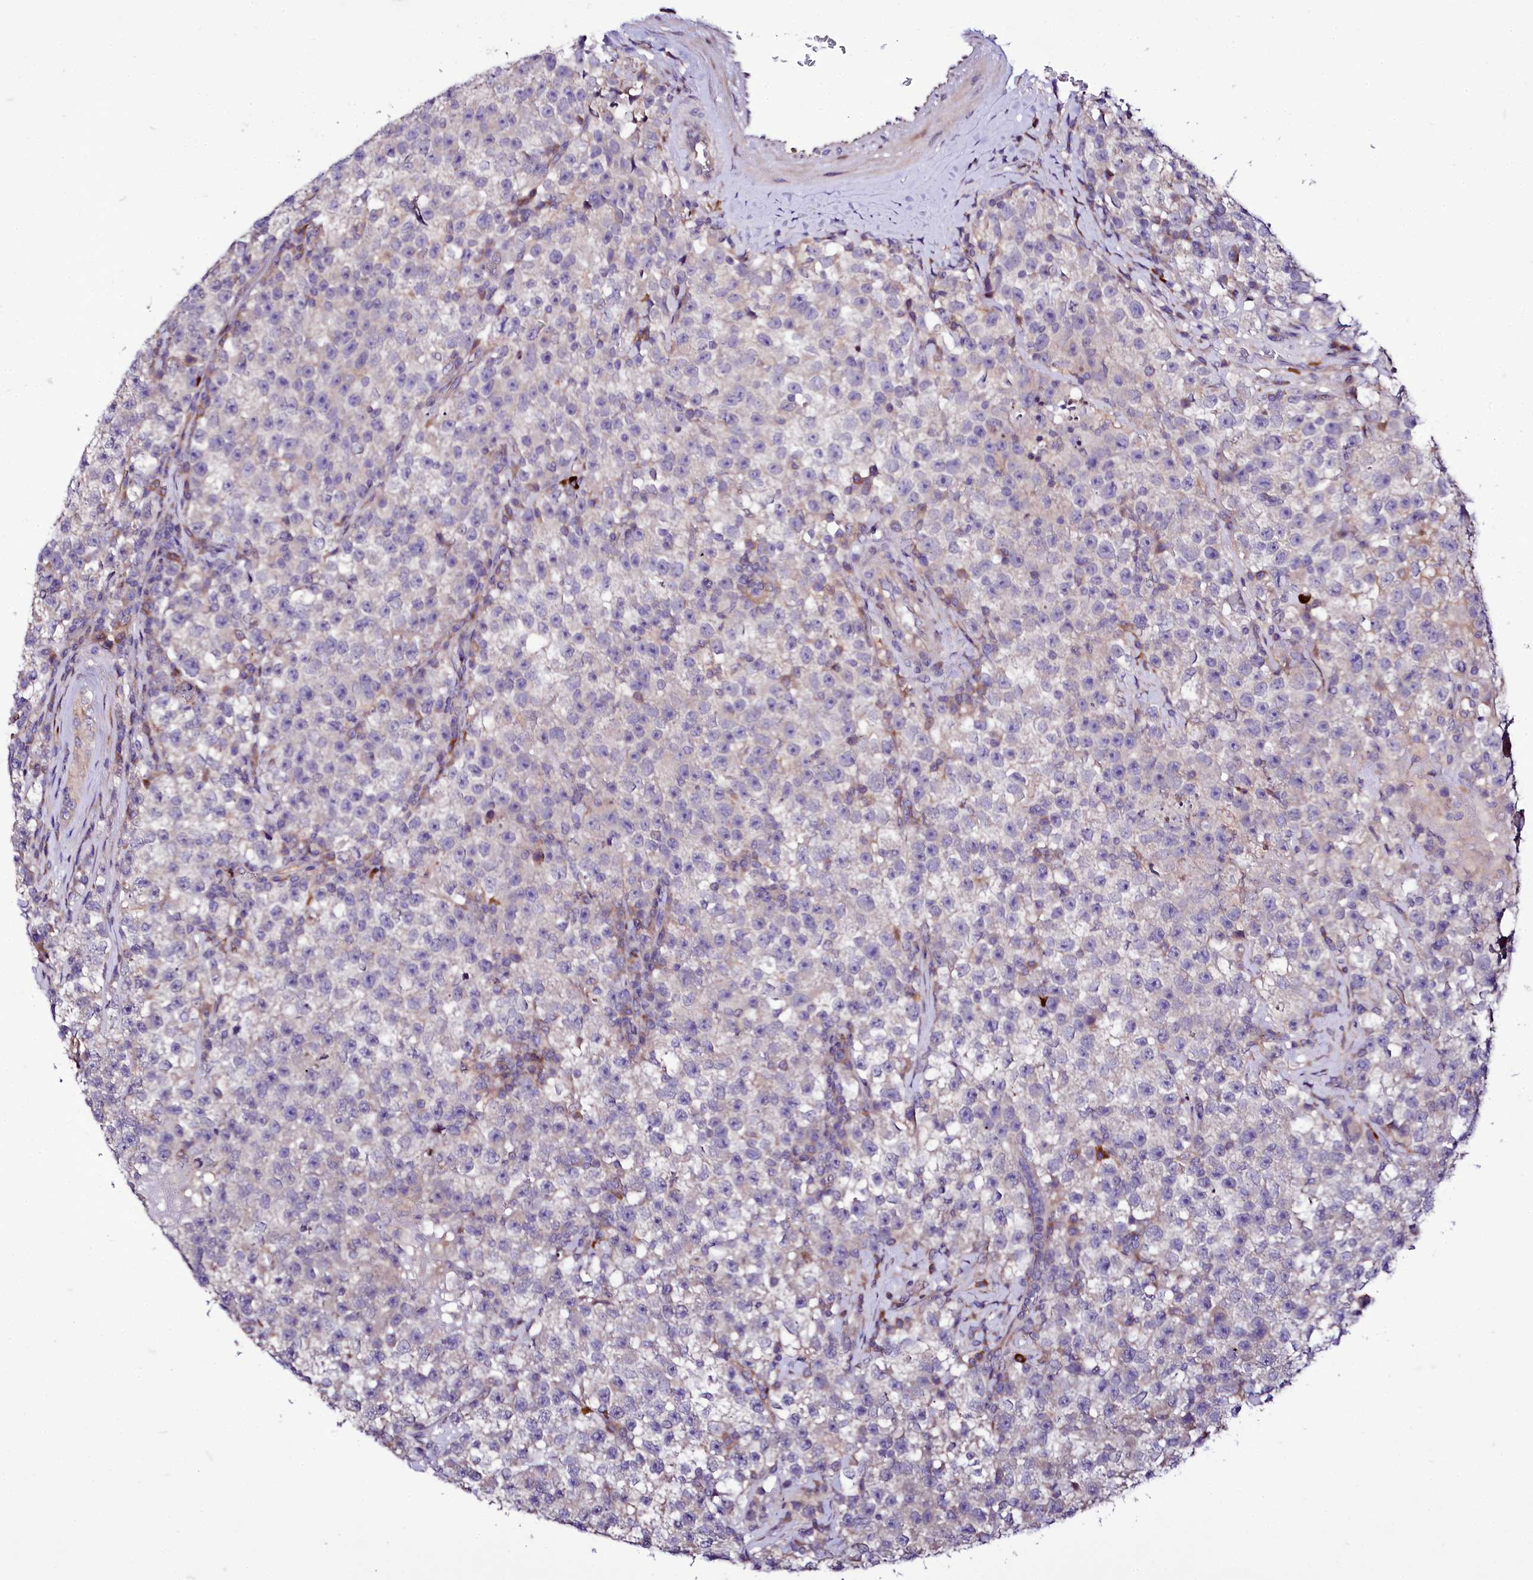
{"staining": {"intensity": "negative", "quantity": "none", "location": "none"}, "tissue": "testis cancer", "cell_type": "Tumor cells", "image_type": "cancer", "snomed": [{"axis": "morphology", "description": "Seminoma, NOS"}, {"axis": "topography", "description": "Testis"}], "caption": "There is no significant staining in tumor cells of testis seminoma.", "gene": "ZC3H12C", "patient": {"sex": "male", "age": 22}}